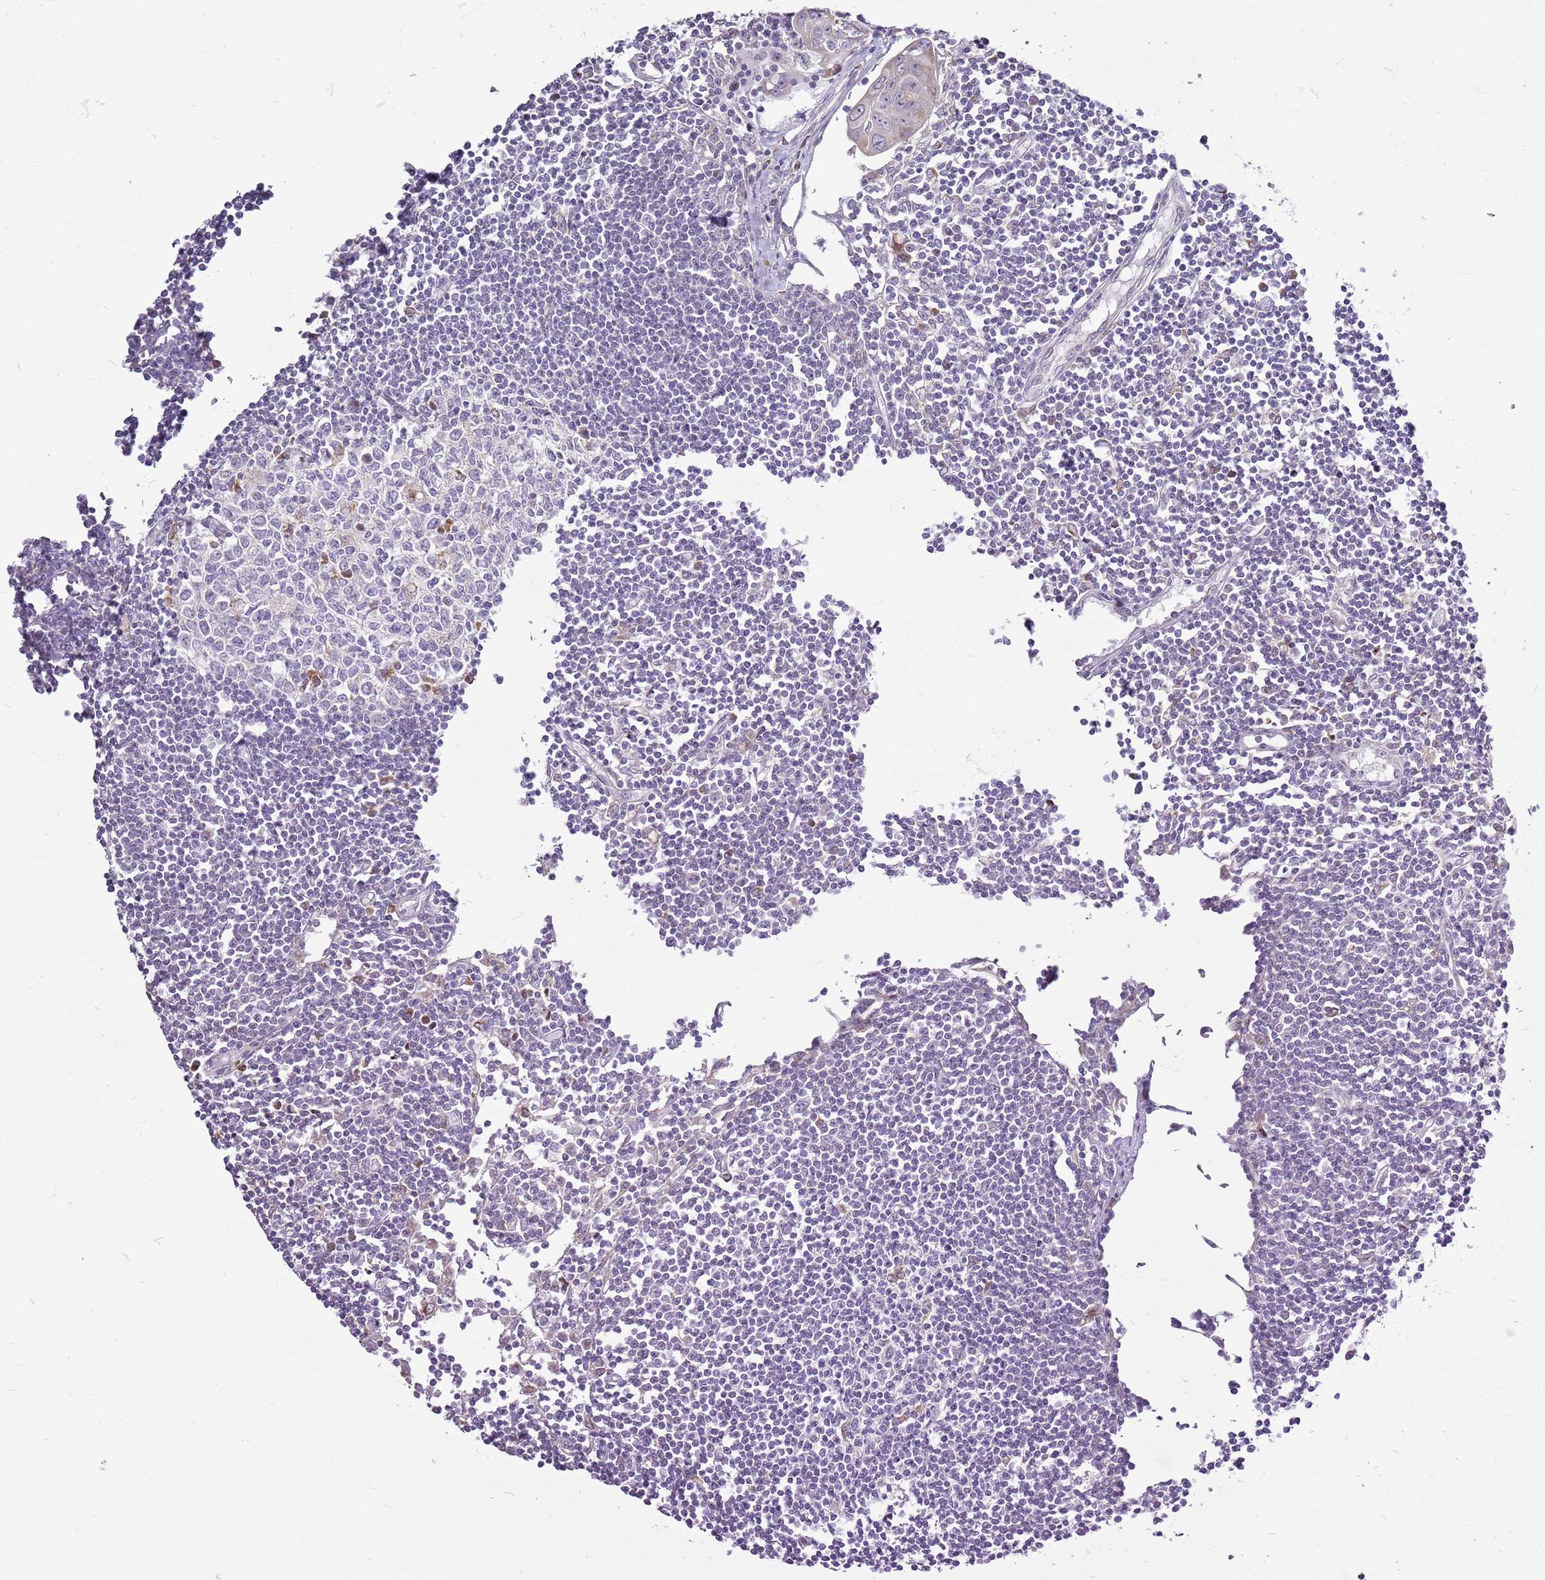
{"staining": {"intensity": "negative", "quantity": "none", "location": "none"}, "tissue": "lymph node", "cell_type": "Germinal center cells", "image_type": "normal", "snomed": [{"axis": "morphology", "description": "Normal tissue, NOS"}, {"axis": "topography", "description": "Lymph node"}], "caption": "Immunohistochemistry micrograph of normal lymph node: human lymph node stained with DAB (3,3'-diaminobenzidine) shows no significant protein expression in germinal center cells. The staining was performed using DAB to visualize the protein expression in brown, while the nuclei were stained in blue with hematoxylin (Magnification: 20x).", "gene": "TMED10", "patient": {"sex": "female", "age": 11}}